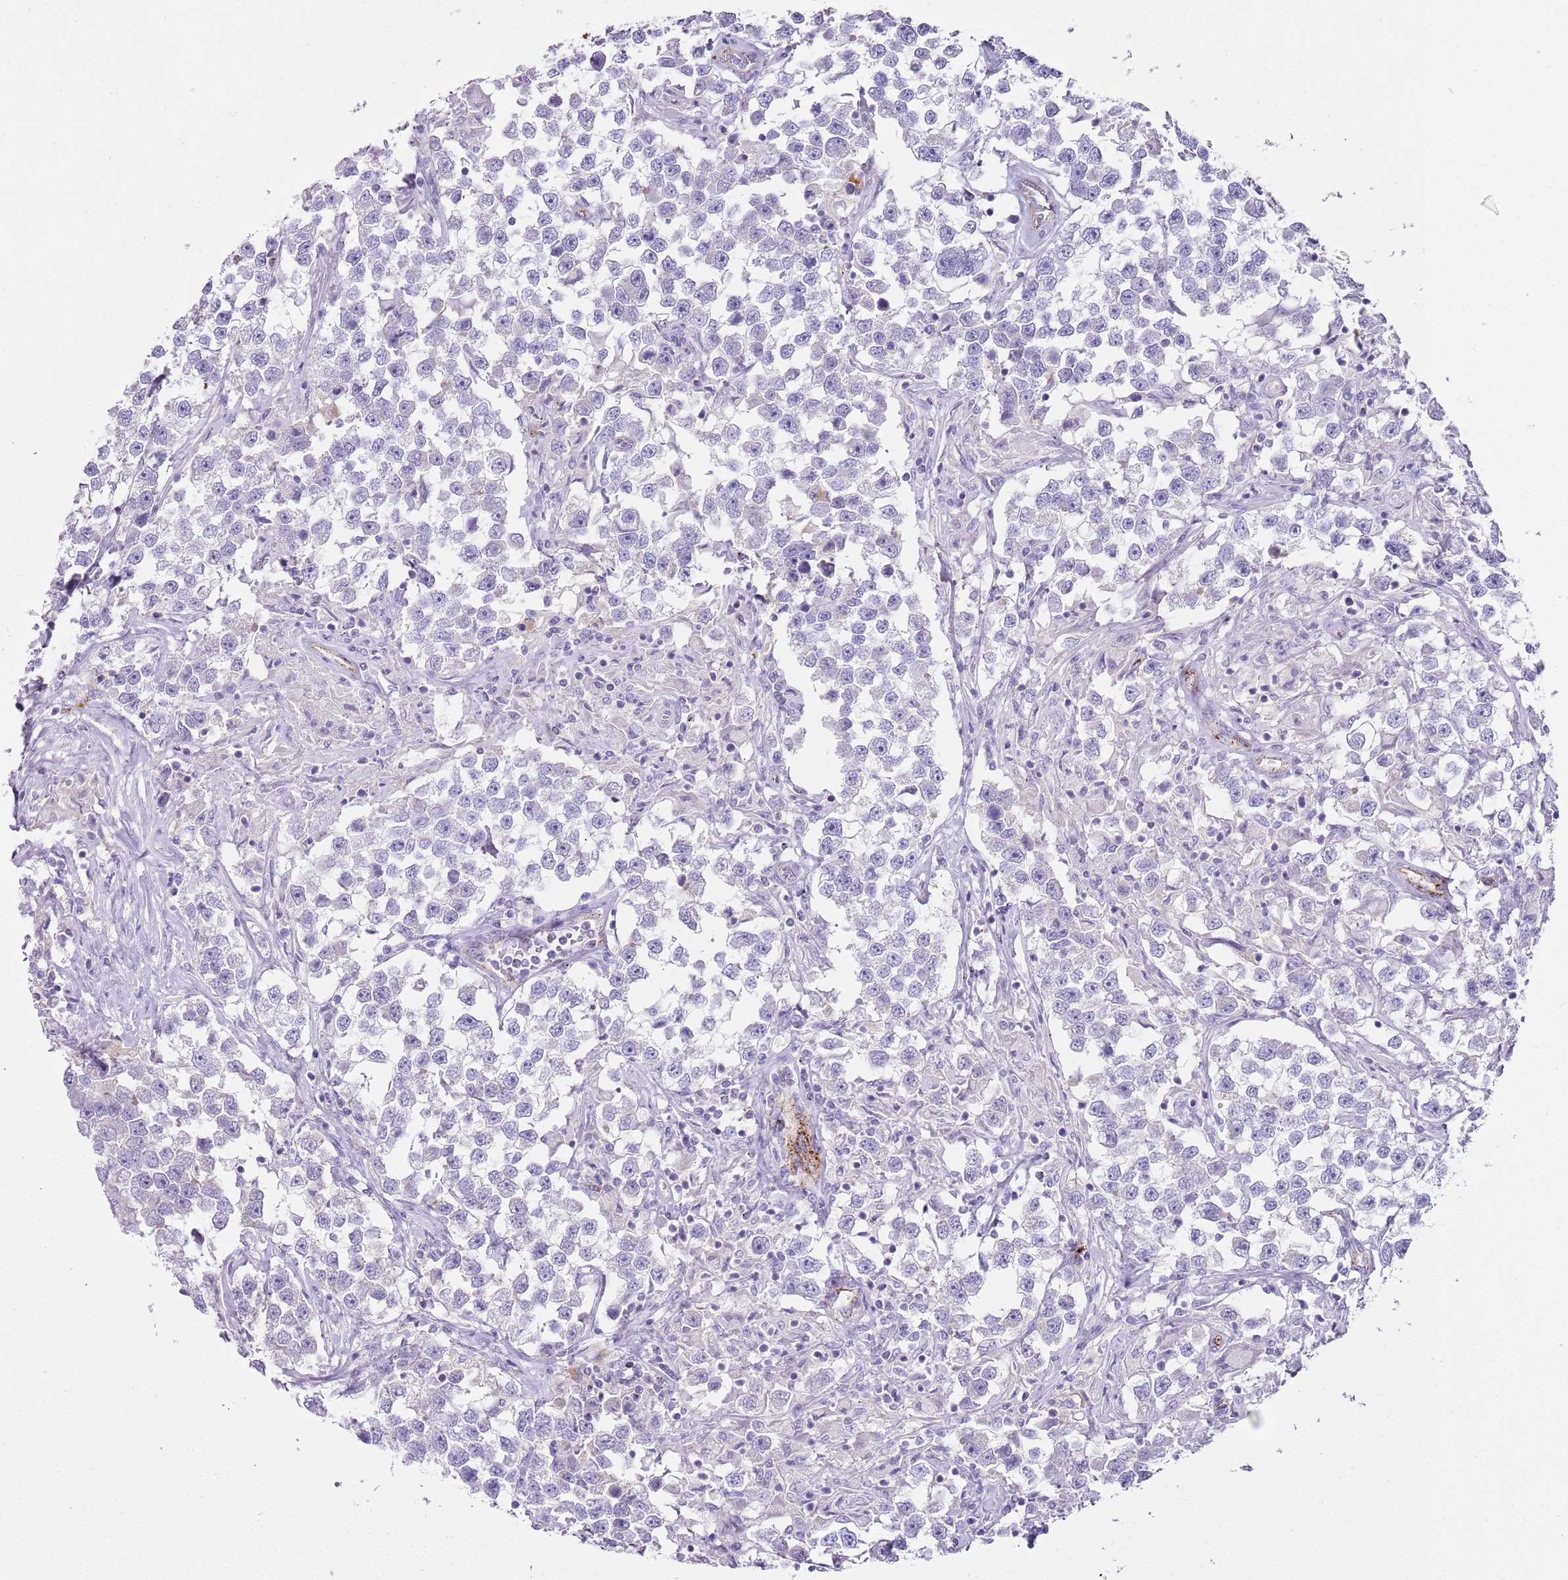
{"staining": {"intensity": "negative", "quantity": "none", "location": "none"}, "tissue": "testis cancer", "cell_type": "Tumor cells", "image_type": "cancer", "snomed": [{"axis": "morphology", "description": "Seminoma, NOS"}, {"axis": "topography", "description": "Testis"}], "caption": "This is an immunohistochemistry photomicrograph of testis cancer. There is no expression in tumor cells.", "gene": "LRRN3", "patient": {"sex": "male", "age": 46}}